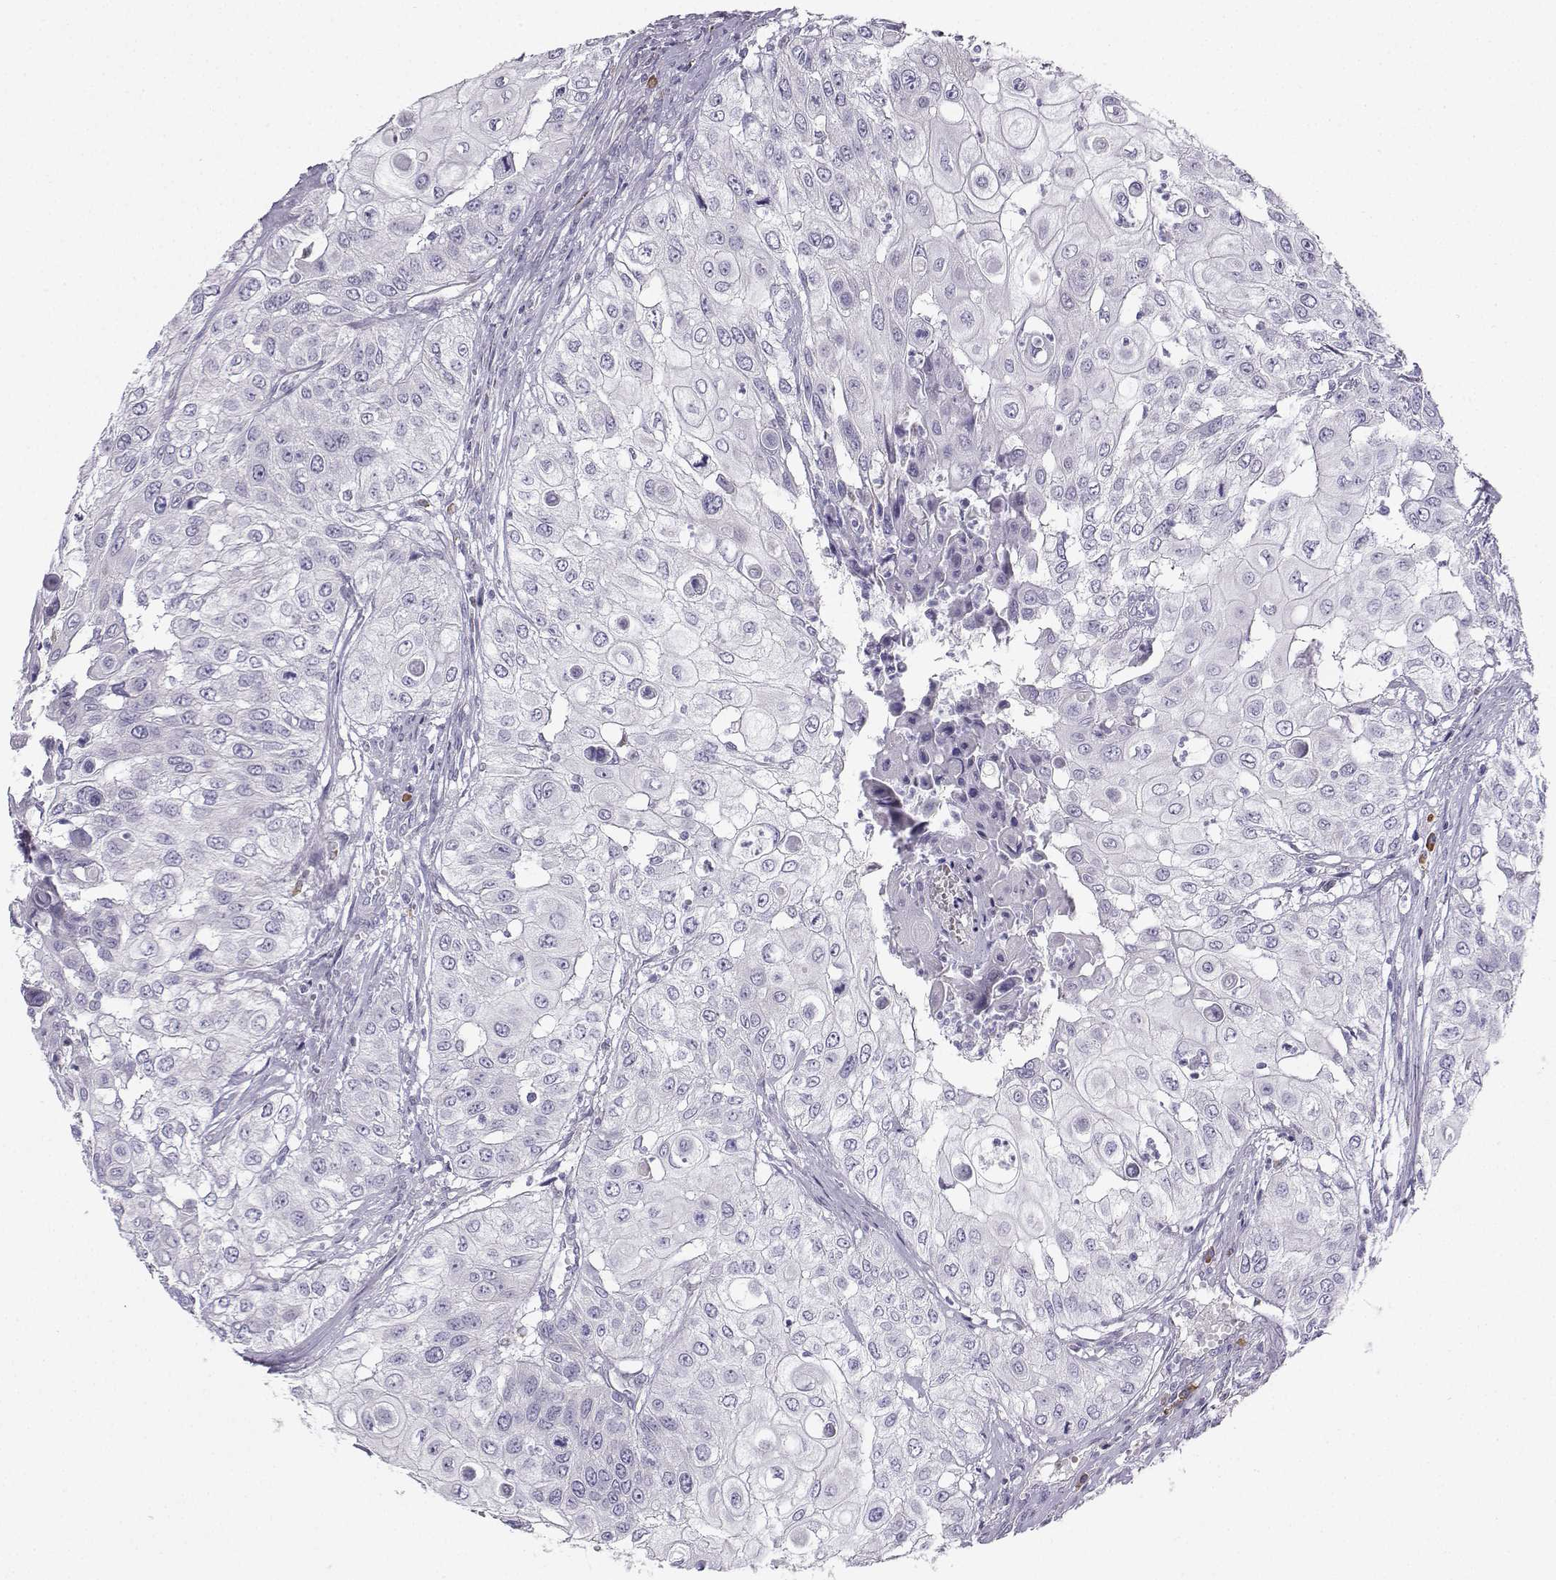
{"staining": {"intensity": "negative", "quantity": "none", "location": "none"}, "tissue": "urothelial cancer", "cell_type": "Tumor cells", "image_type": "cancer", "snomed": [{"axis": "morphology", "description": "Urothelial carcinoma, High grade"}, {"axis": "topography", "description": "Urinary bladder"}], "caption": "IHC micrograph of urothelial cancer stained for a protein (brown), which reveals no positivity in tumor cells.", "gene": "DCLK3", "patient": {"sex": "female", "age": 79}}